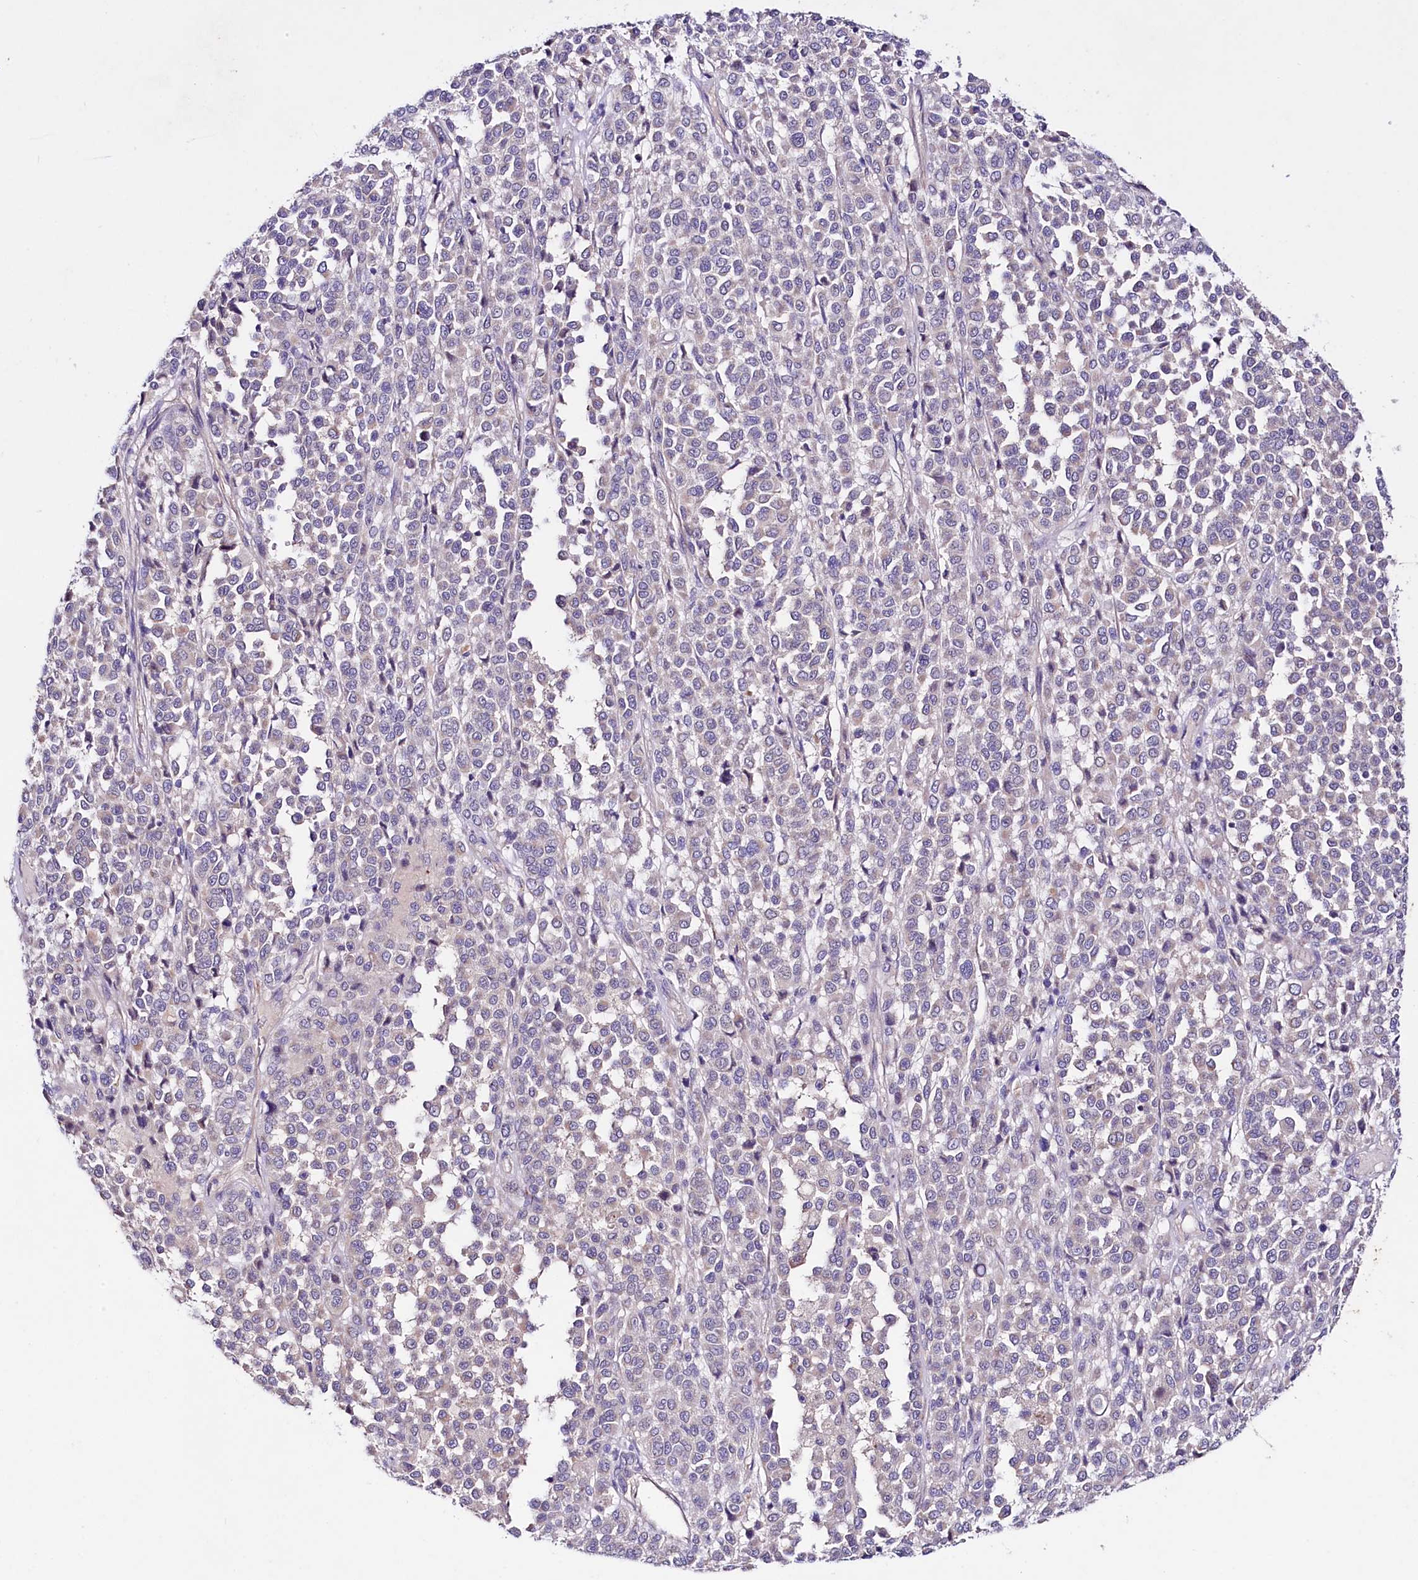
{"staining": {"intensity": "negative", "quantity": "none", "location": "none"}, "tissue": "melanoma", "cell_type": "Tumor cells", "image_type": "cancer", "snomed": [{"axis": "morphology", "description": "Malignant melanoma, Metastatic site"}, {"axis": "topography", "description": "Pancreas"}], "caption": "A histopathology image of melanoma stained for a protein displays no brown staining in tumor cells.", "gene": "SLC7A1", "patient": {"sex": "female", "age": 30}}